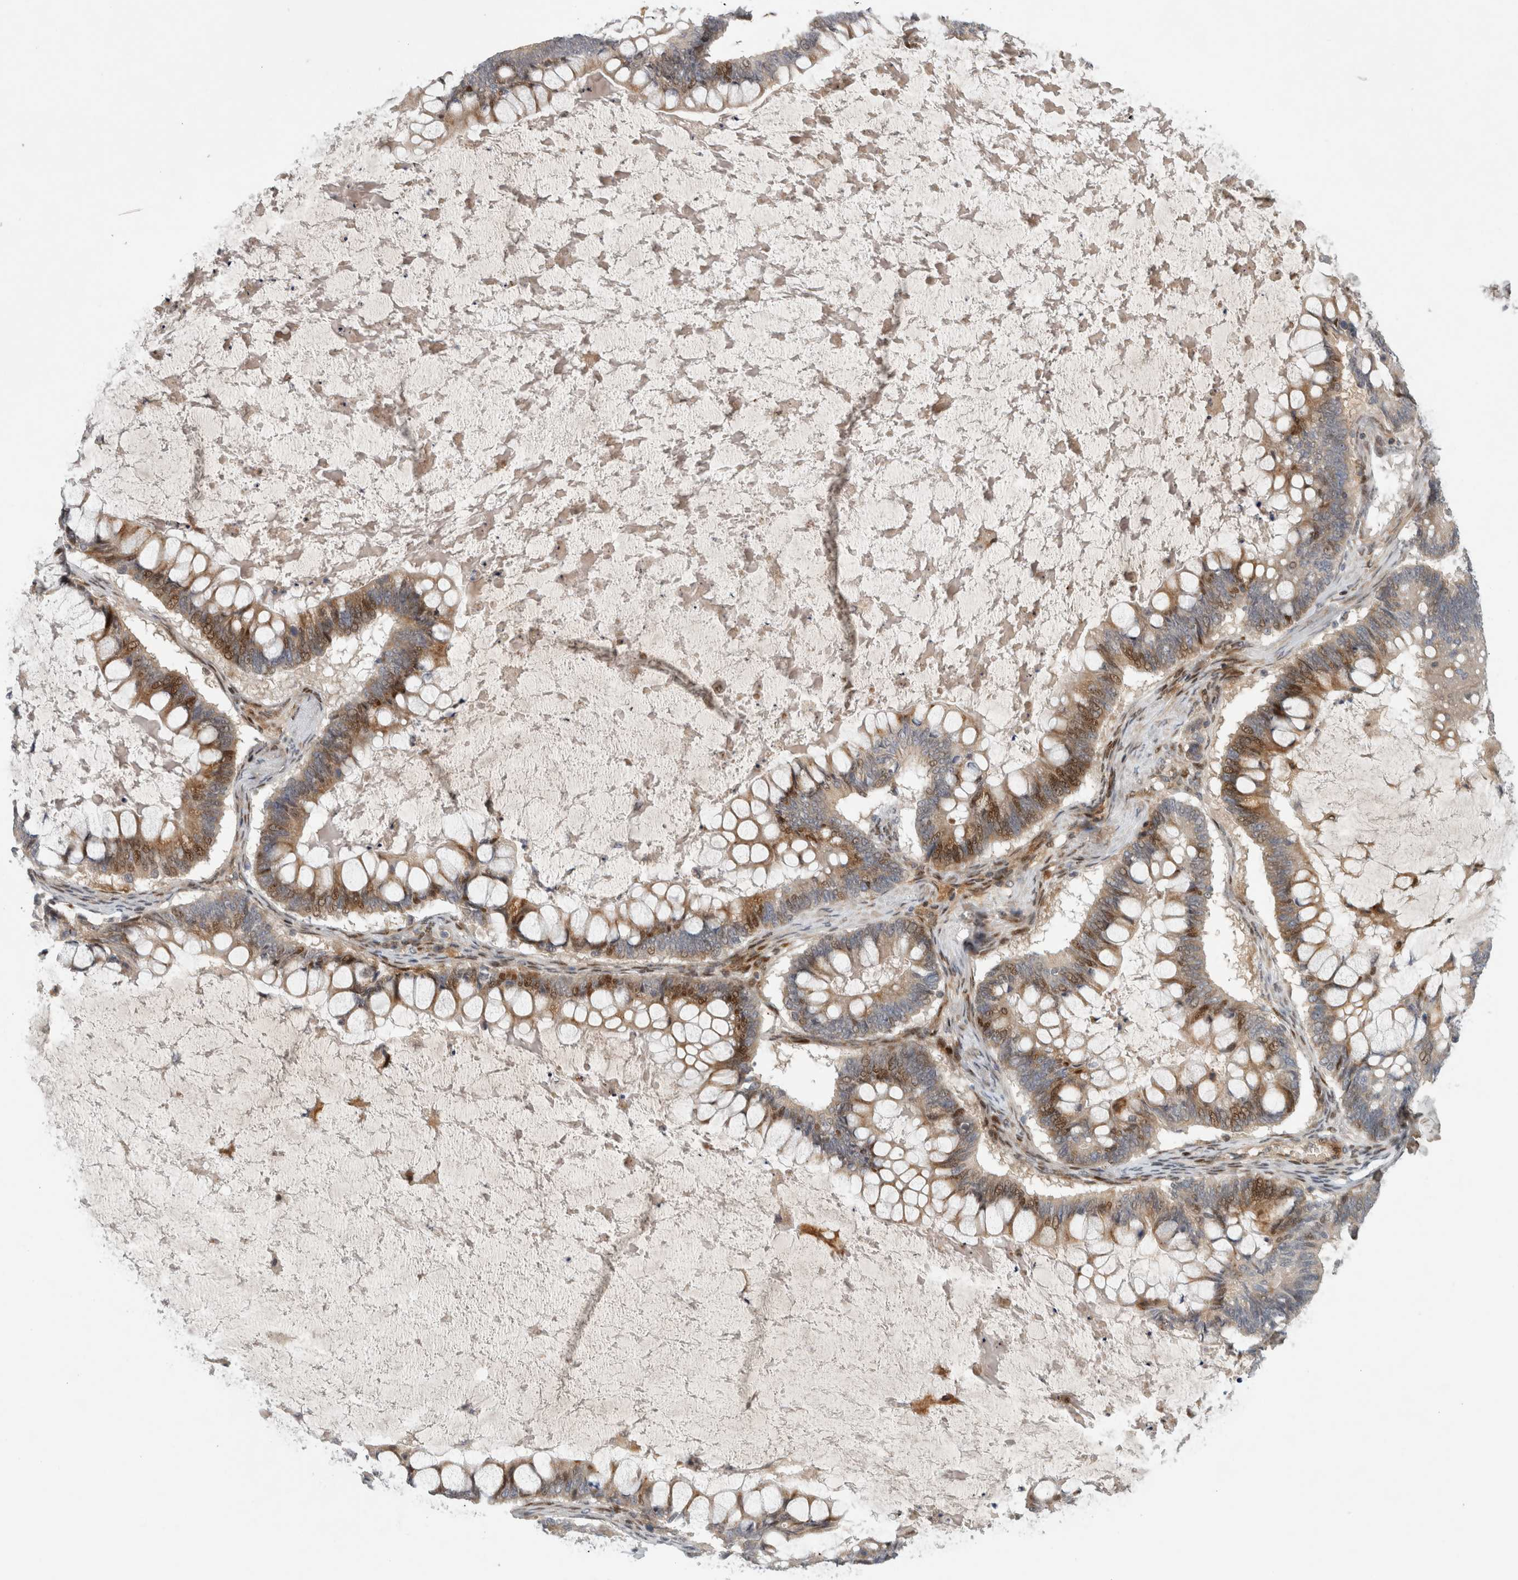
{"staining": {"intensity": "moderate", "quantity": "25%-75%", "location": "cytoplasmic/membranous,nuclear"}, "tissue": "ovarian cancer", "cell_type": "Tumor cells", "image_type": "cancer", "snomed": [{"axis": "morphology", "description": "Cystadenocarcinoma, mucinous, NOS"}, {"axis": "topography", "description": "Ovary"}], "caption": "The histopathology image shows immunohistochemical staining of ovarian cancer (mucinous cystadenocarcinoma). There is moderate cytoplasmic/membranous and nuclear positivity is appreciated in about 25%-75% of tumor cells. (brown staining indicates protein expression, while blue staining denotes nuclei).", "gene": "RBM48", "patient": {"sex": "female", "age": 61}}